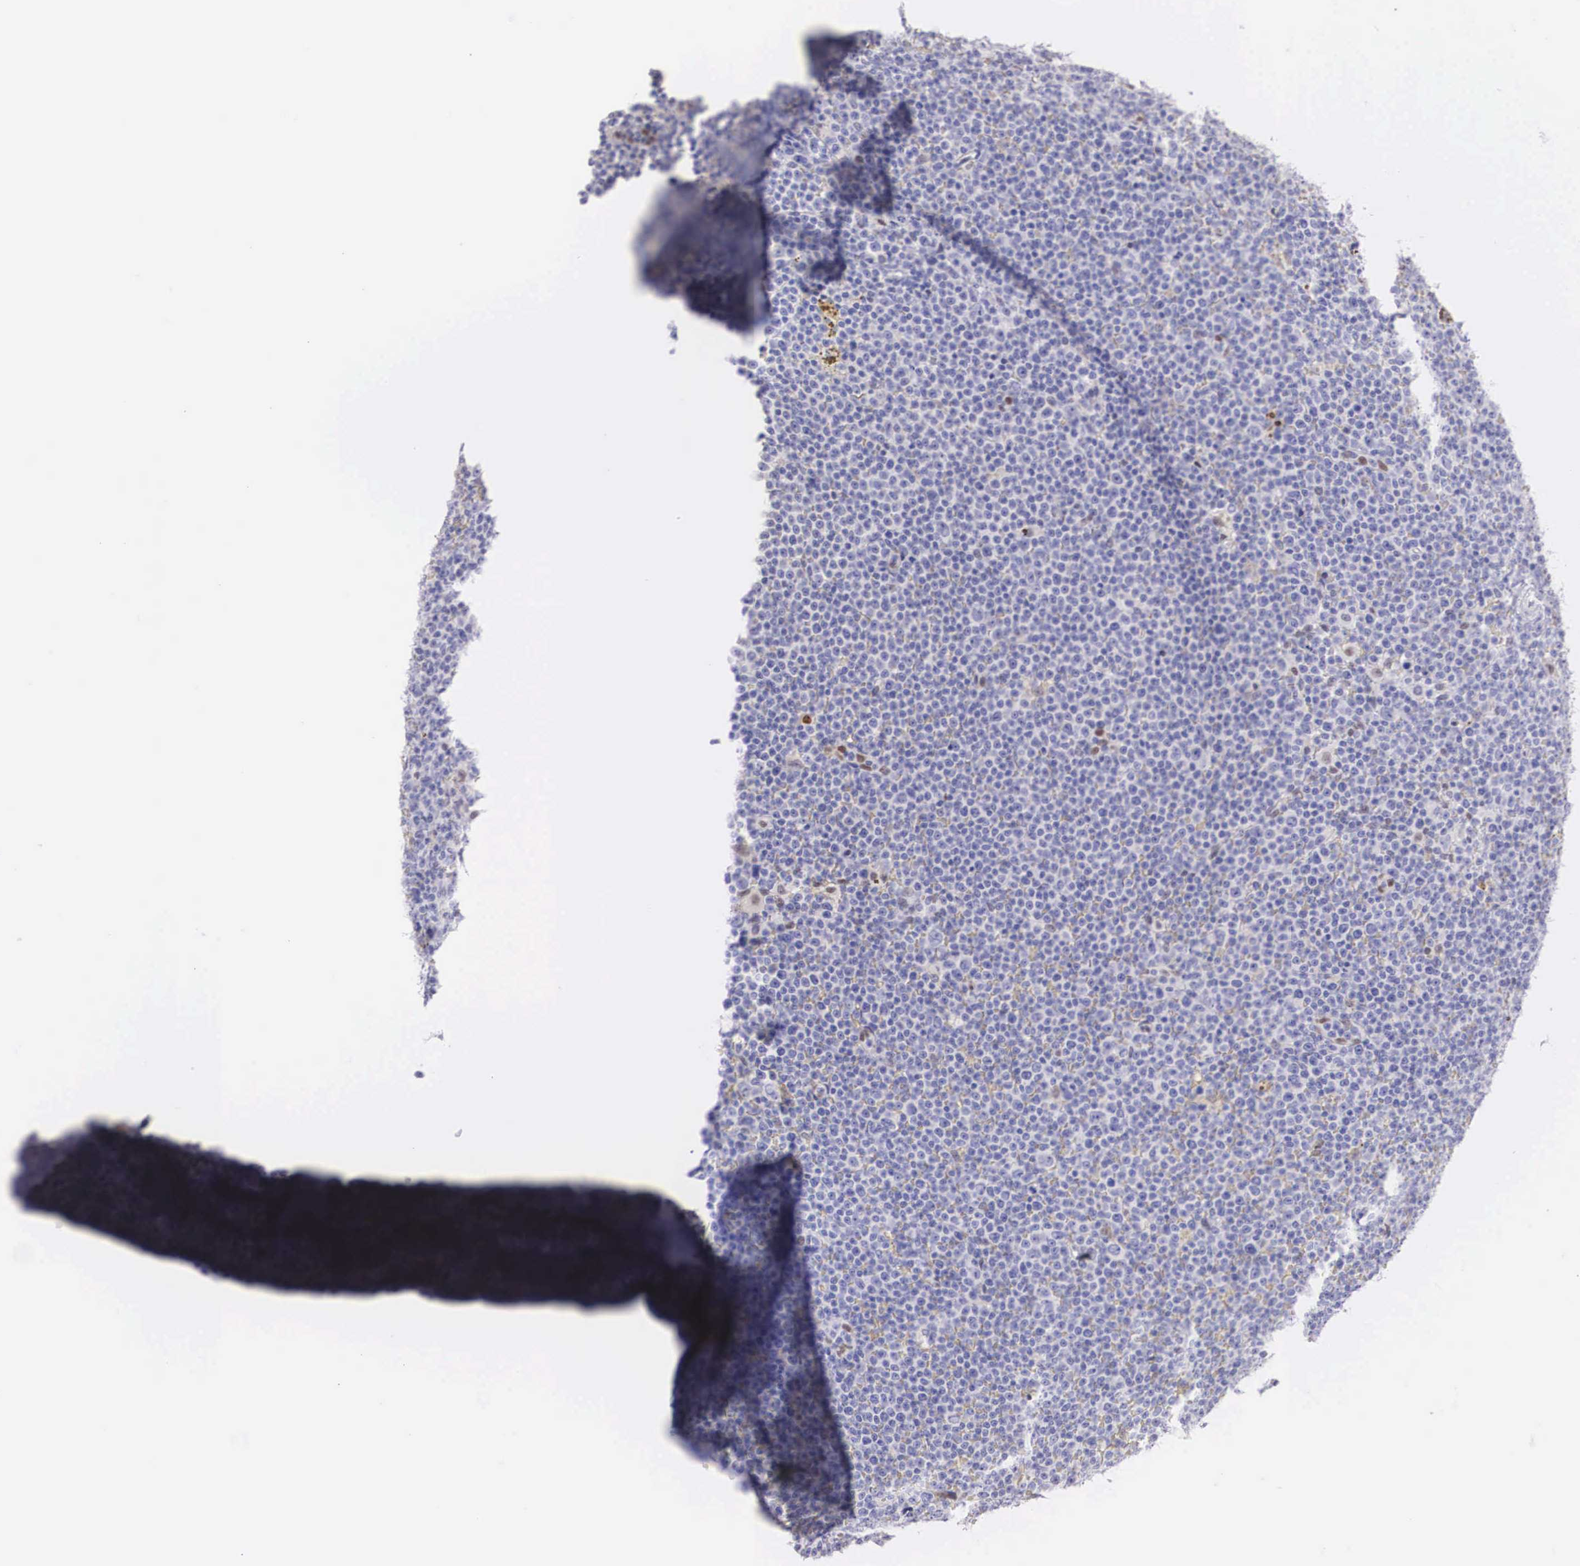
{"staining": {"intensity": "negative", "quantity": "none", "location": "none"}, "tissue": "lymphoma", "cell_type": "Tumor cells", "image_type": "cancer", "snomed": [{"axis": "morphology", "description": "Malignant lymphoma, non-Hodgkin's type, Low grade"}, {"axis": "topography", "description": "Lymph node"}], "caption": "High power microscopy micrograph of an IHC photomicrograph of lymphoma, revealing no significant positivity in tumor cells. (Brightfield microscopy of DAB (3,3'-diaminobenzidine) immunohistochemistry (IHC) at high magnification).", "gene": "HMGN5", "patient": {"sex": "male", "age": 50}}